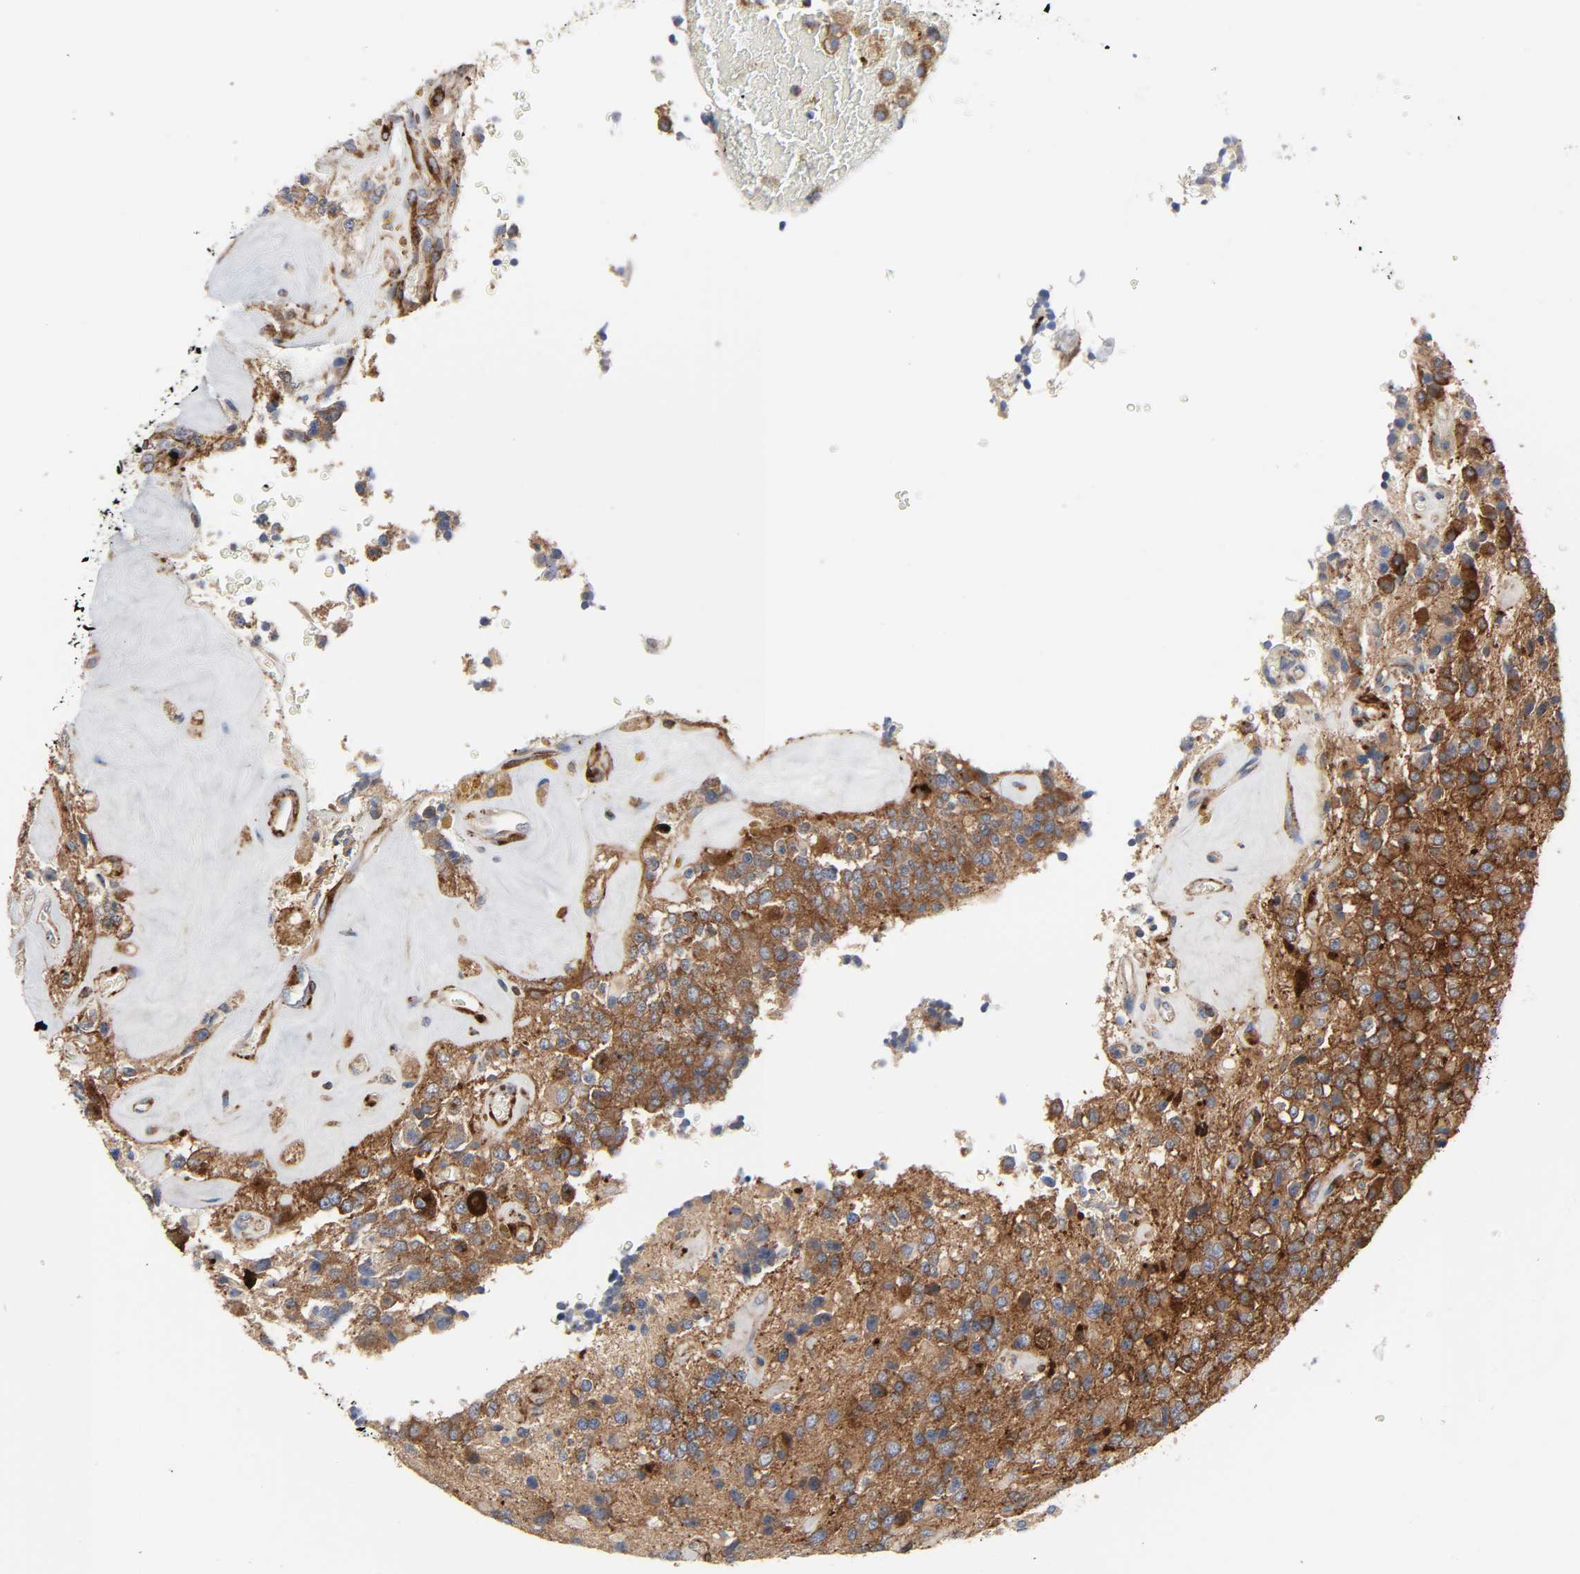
{"staining": {"intensity": "weak", "quantity": ">75%", "location": "cytoplasmic/membranous"}, "tissue": "glioma", "cell_type": "Tumor cells", "image_type": "cancer", "snomed": [{"axis": "morphology", "description": "Glioma, malignant, High grade"}, {"axis": "topography", "description": "pancreas cauda"}], "caption": "Human glioma stained with a protein marker displays weak staining in tumor cells.", "gene": "ARHGAP1", "patient": {"sex": "male", "age": 60}}